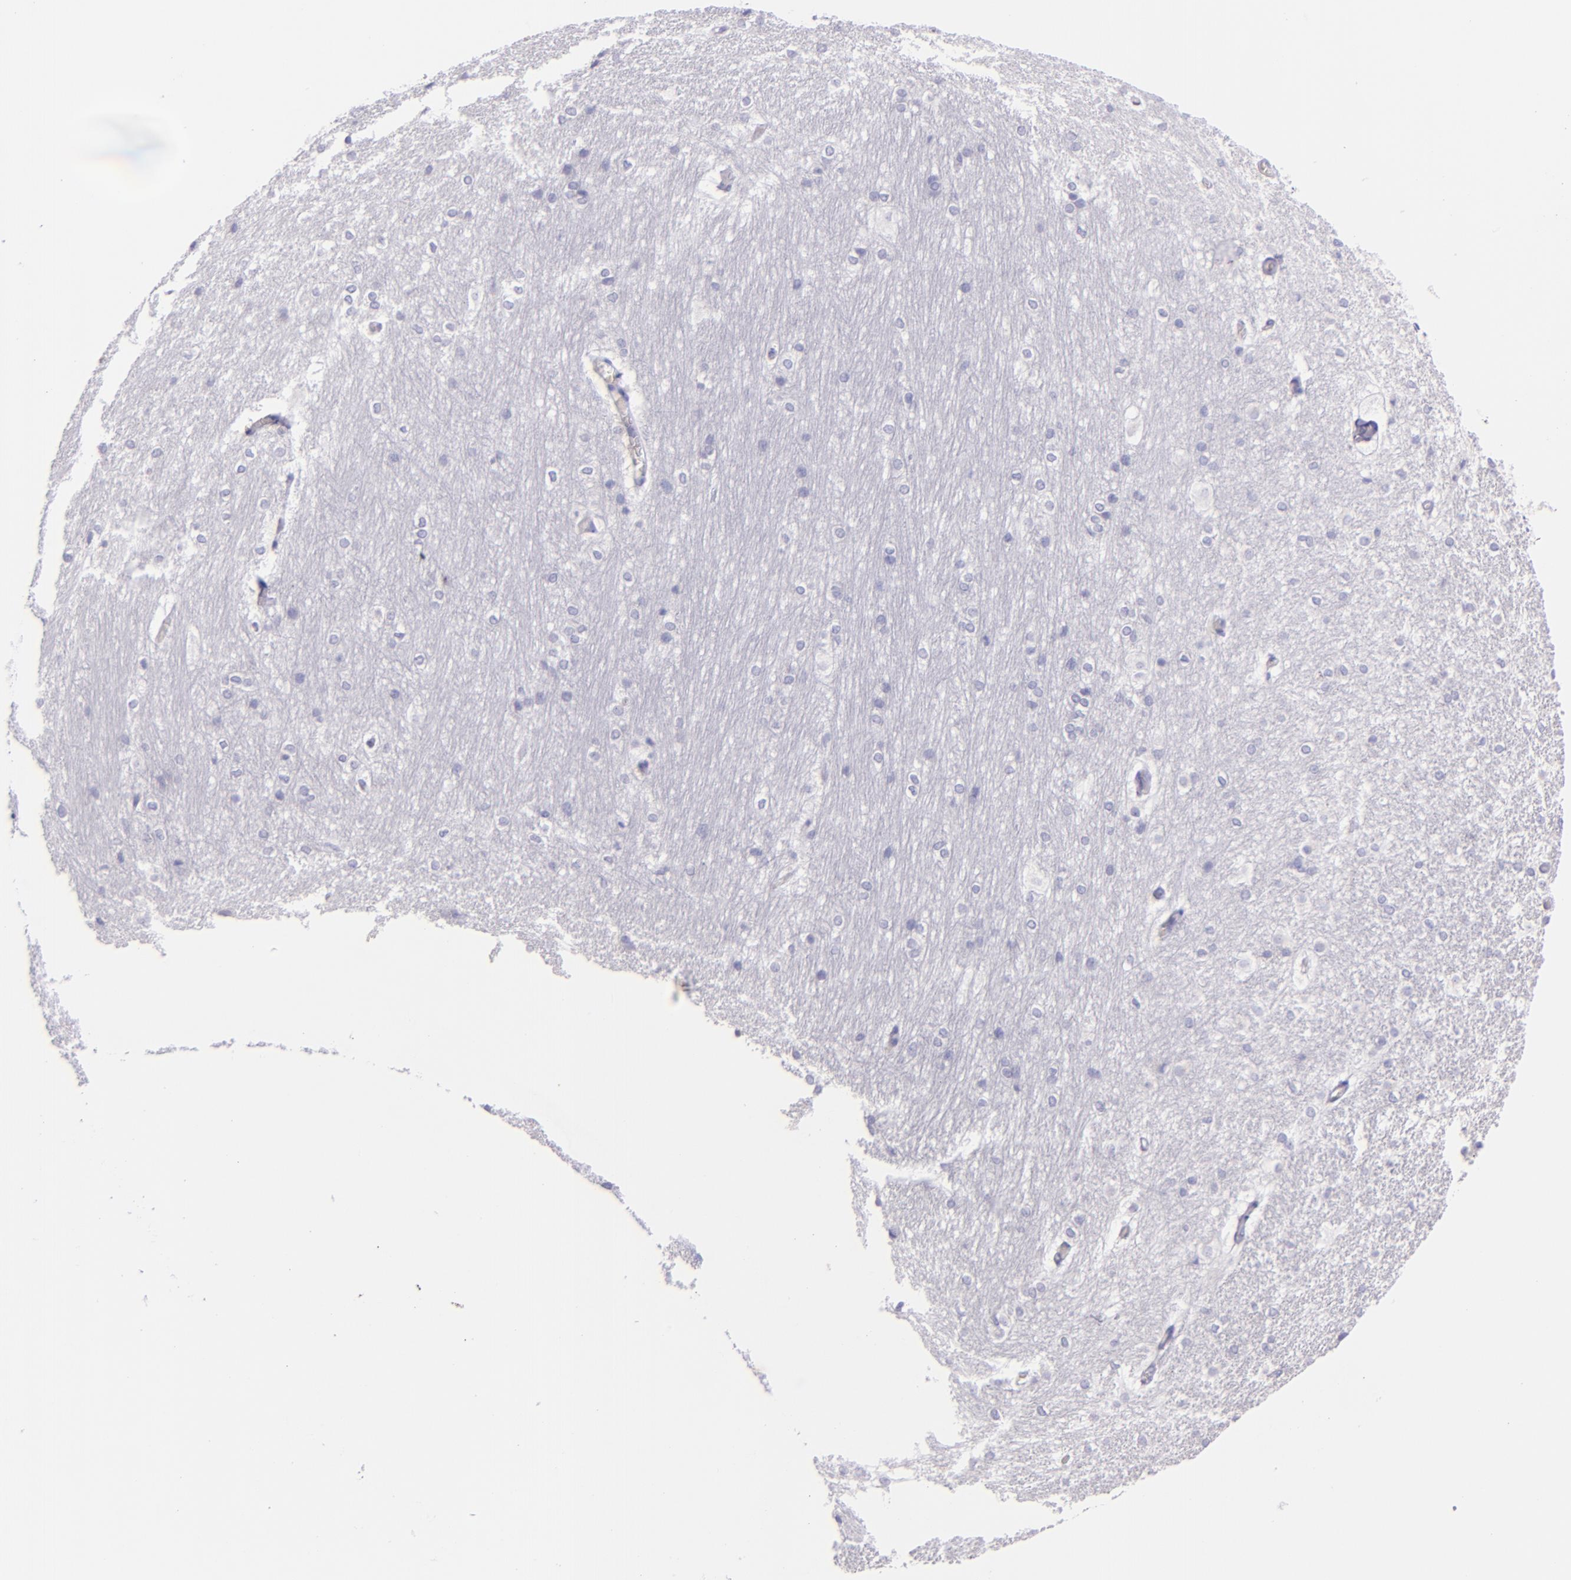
{"staining": {"intensity": "negative", "quantity": "none", "location": "none"}, "tissue": "hippocampus", "cell_type": "Glial cells", "image_type": "normal", "snomed": [{"axis": "morphology", "description": "Normal tissue, NOS"}, {"axis": "topography", "description": "Hippocampus"}], "caption": "A photomicrograph of human hippocampus is negative for staining in glial cells. (DAB IHC with hematoxylin counter stain).", "gene": "MUC5AC", "patient": {"sex": "female", "age": 19}}